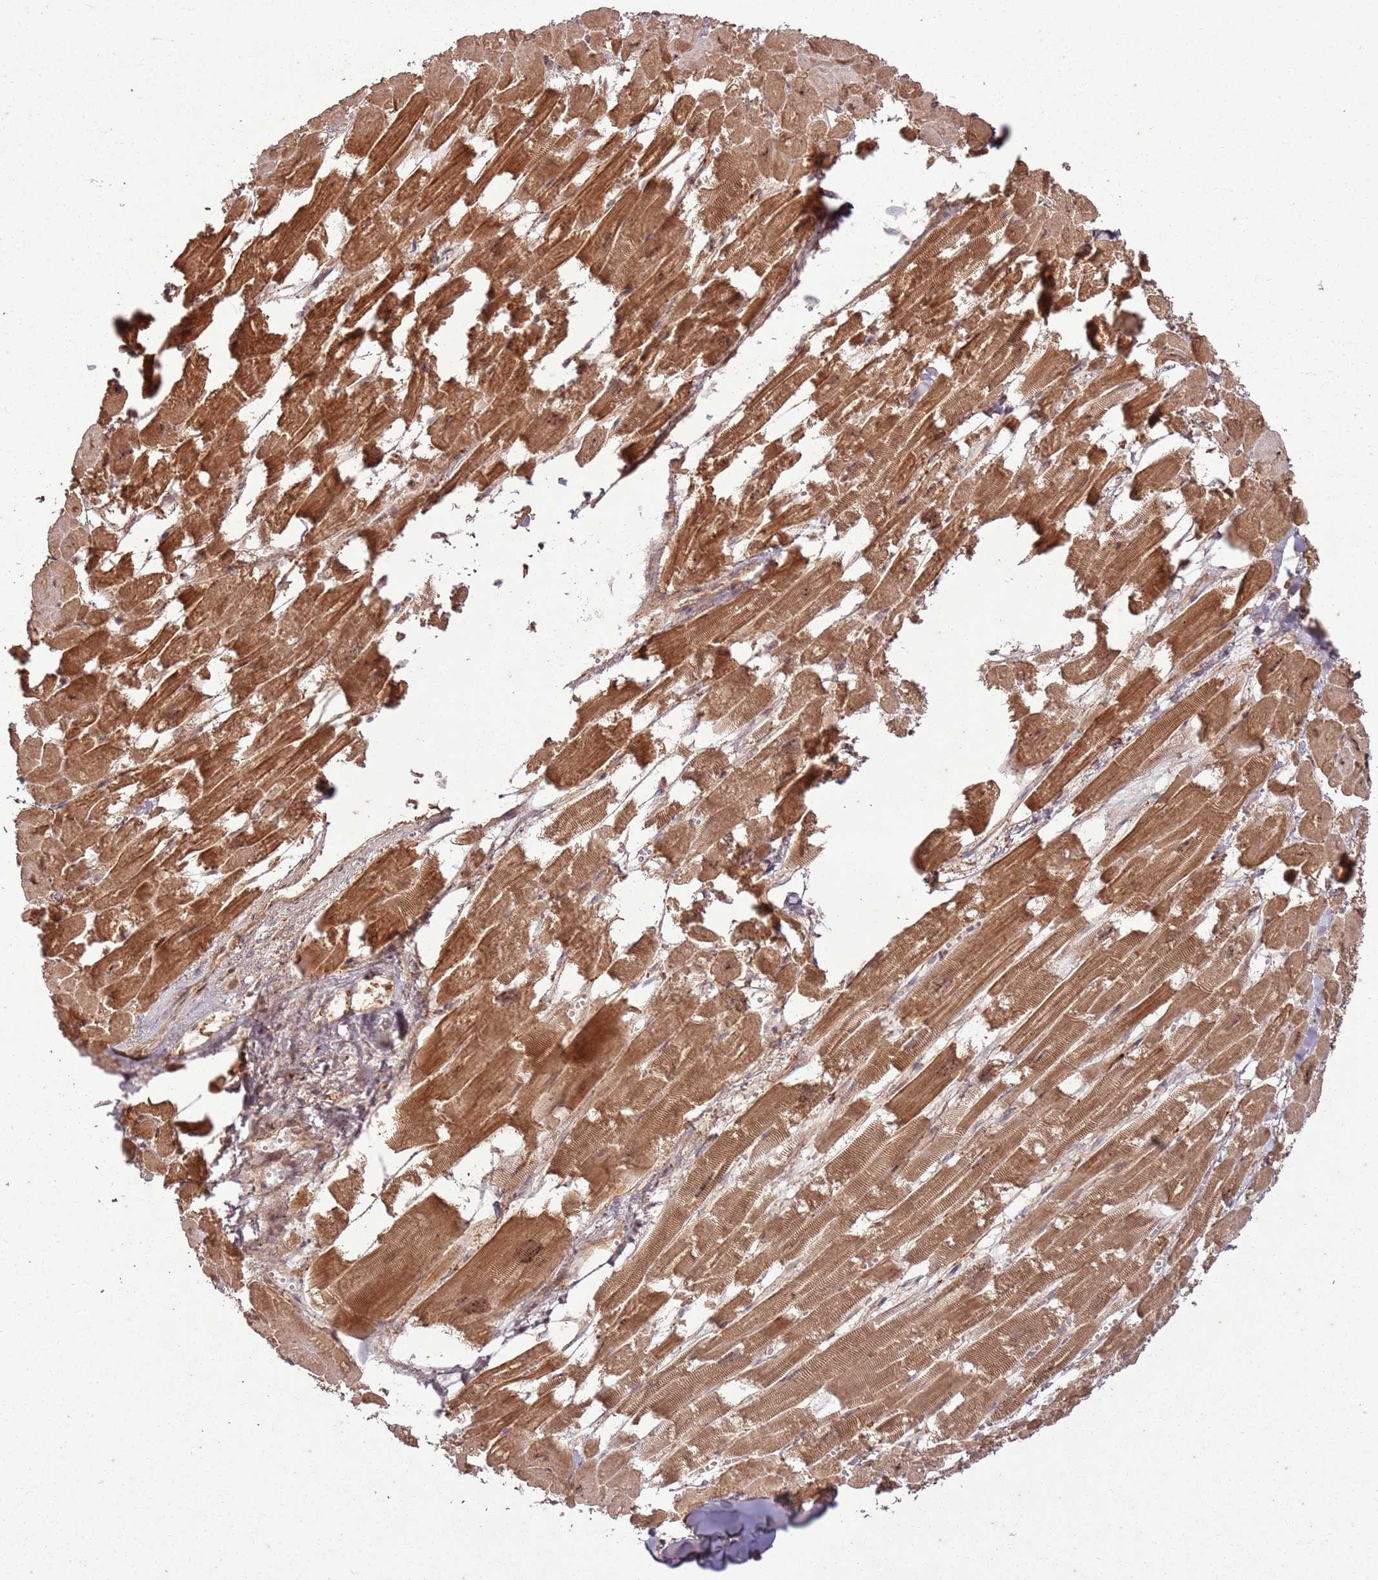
{"staining": {"intensity": "strong", "quantity": ">75%", "location": "cytoplasmic/membranous"}, "tissue": "heart muscle", "cell_type": "Cardiomyocytes", "image_type": "normal", "snomed": [{"axis": "morphology", "description": "Normal tissue, NOS"}, {"axis": "topography", "description": "Heart"}], "caption": "Approximately >75% of cardiomyocytes in unremarkable human heart muscle show strong cytoplasmic/membranous protein expression as visualized by brown immunohistochemical staining.", "gene": "ZNF623", "patient": {"sex": "male", "age": 54}}